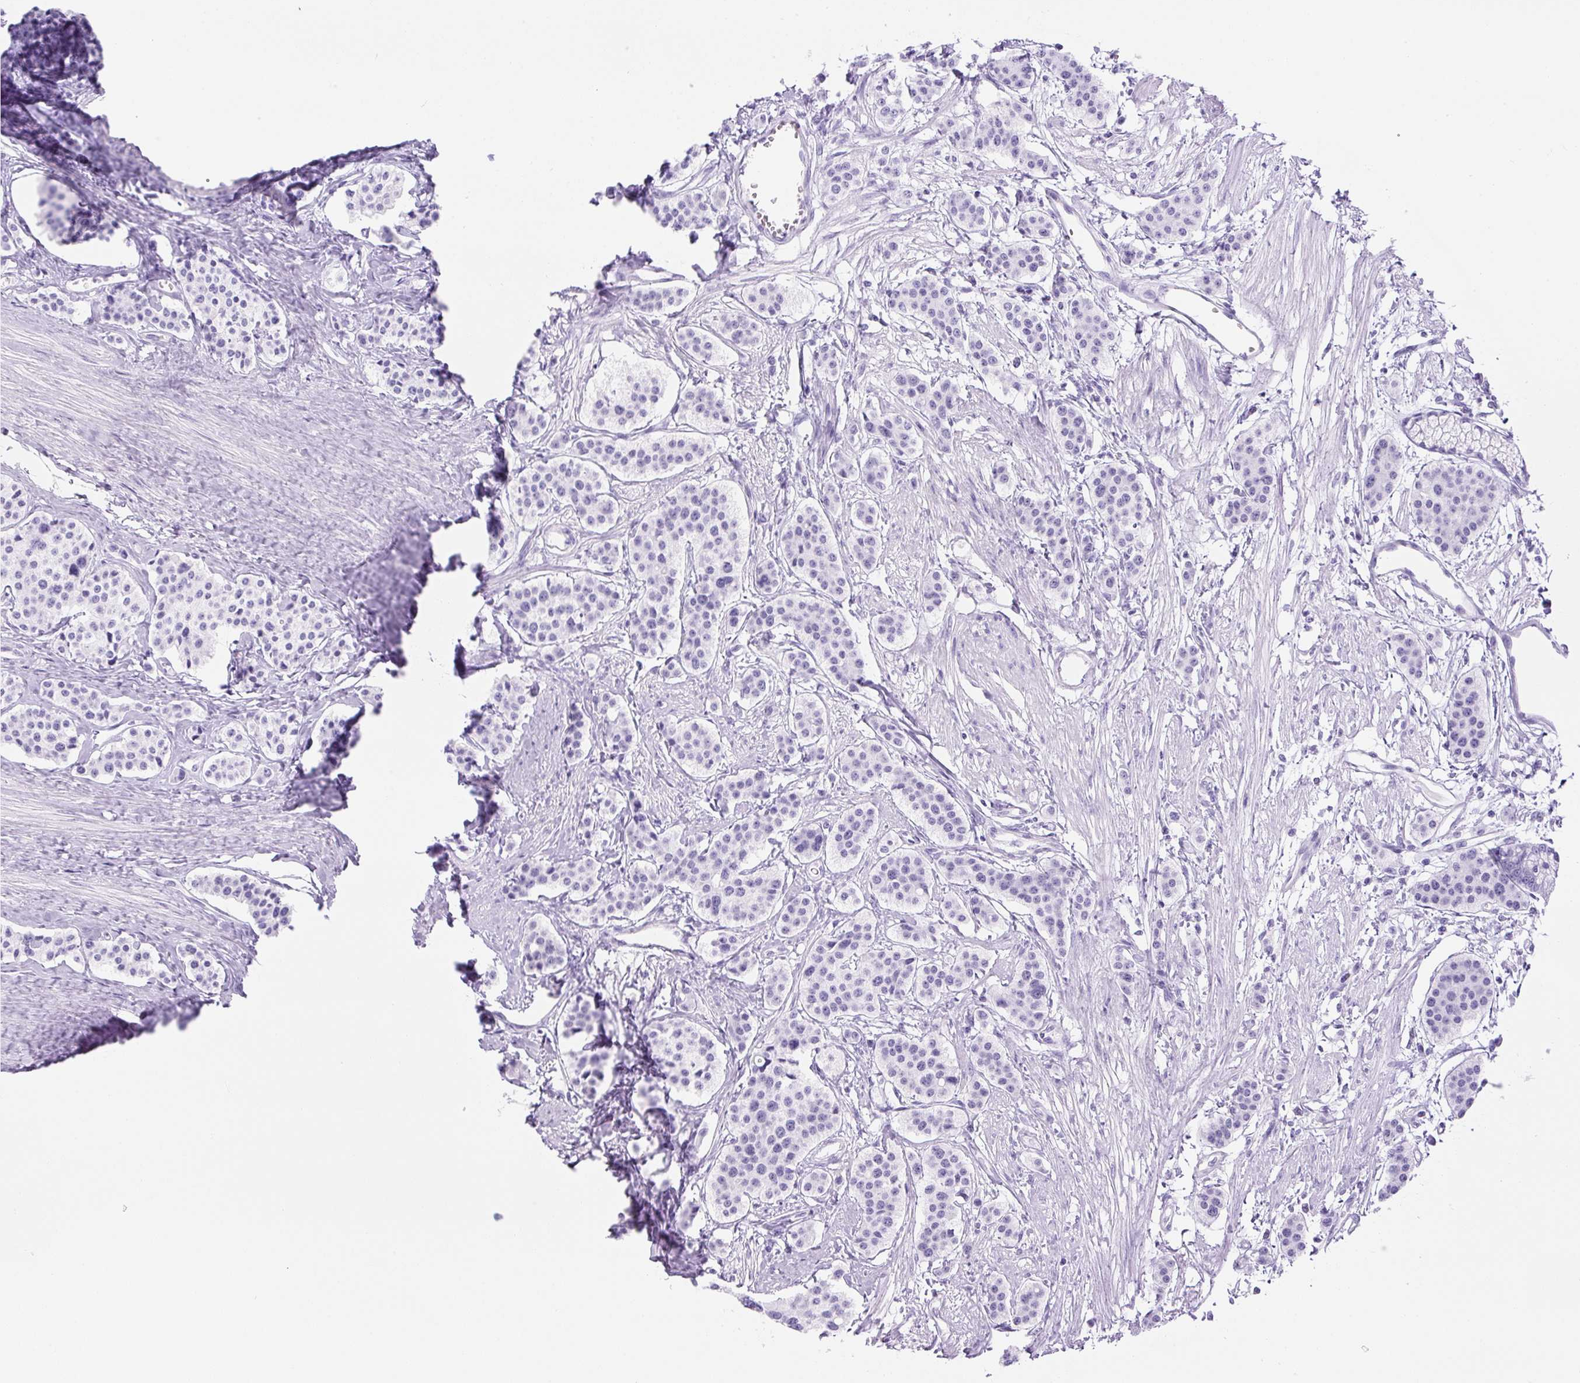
{"staining": {"intensity": "negative", "quantity": "none", "location": "none"}, "tissue": "carcinoid", "cell_type": "Tumor cells", "image_type": "cancer", "snomed": [{"axis": "morphology", "description": "Carcinoid, malignant, NOS"}, {"axis": "topography", "description": "Small intestine"}], "caption": "Immunohistochemistry micrograph of carcinoid stained for a protein (brown), which reveals no staining in tumor cells.", "gene": "RSPO4", "patient": {"sex": "male", "age": 60}}